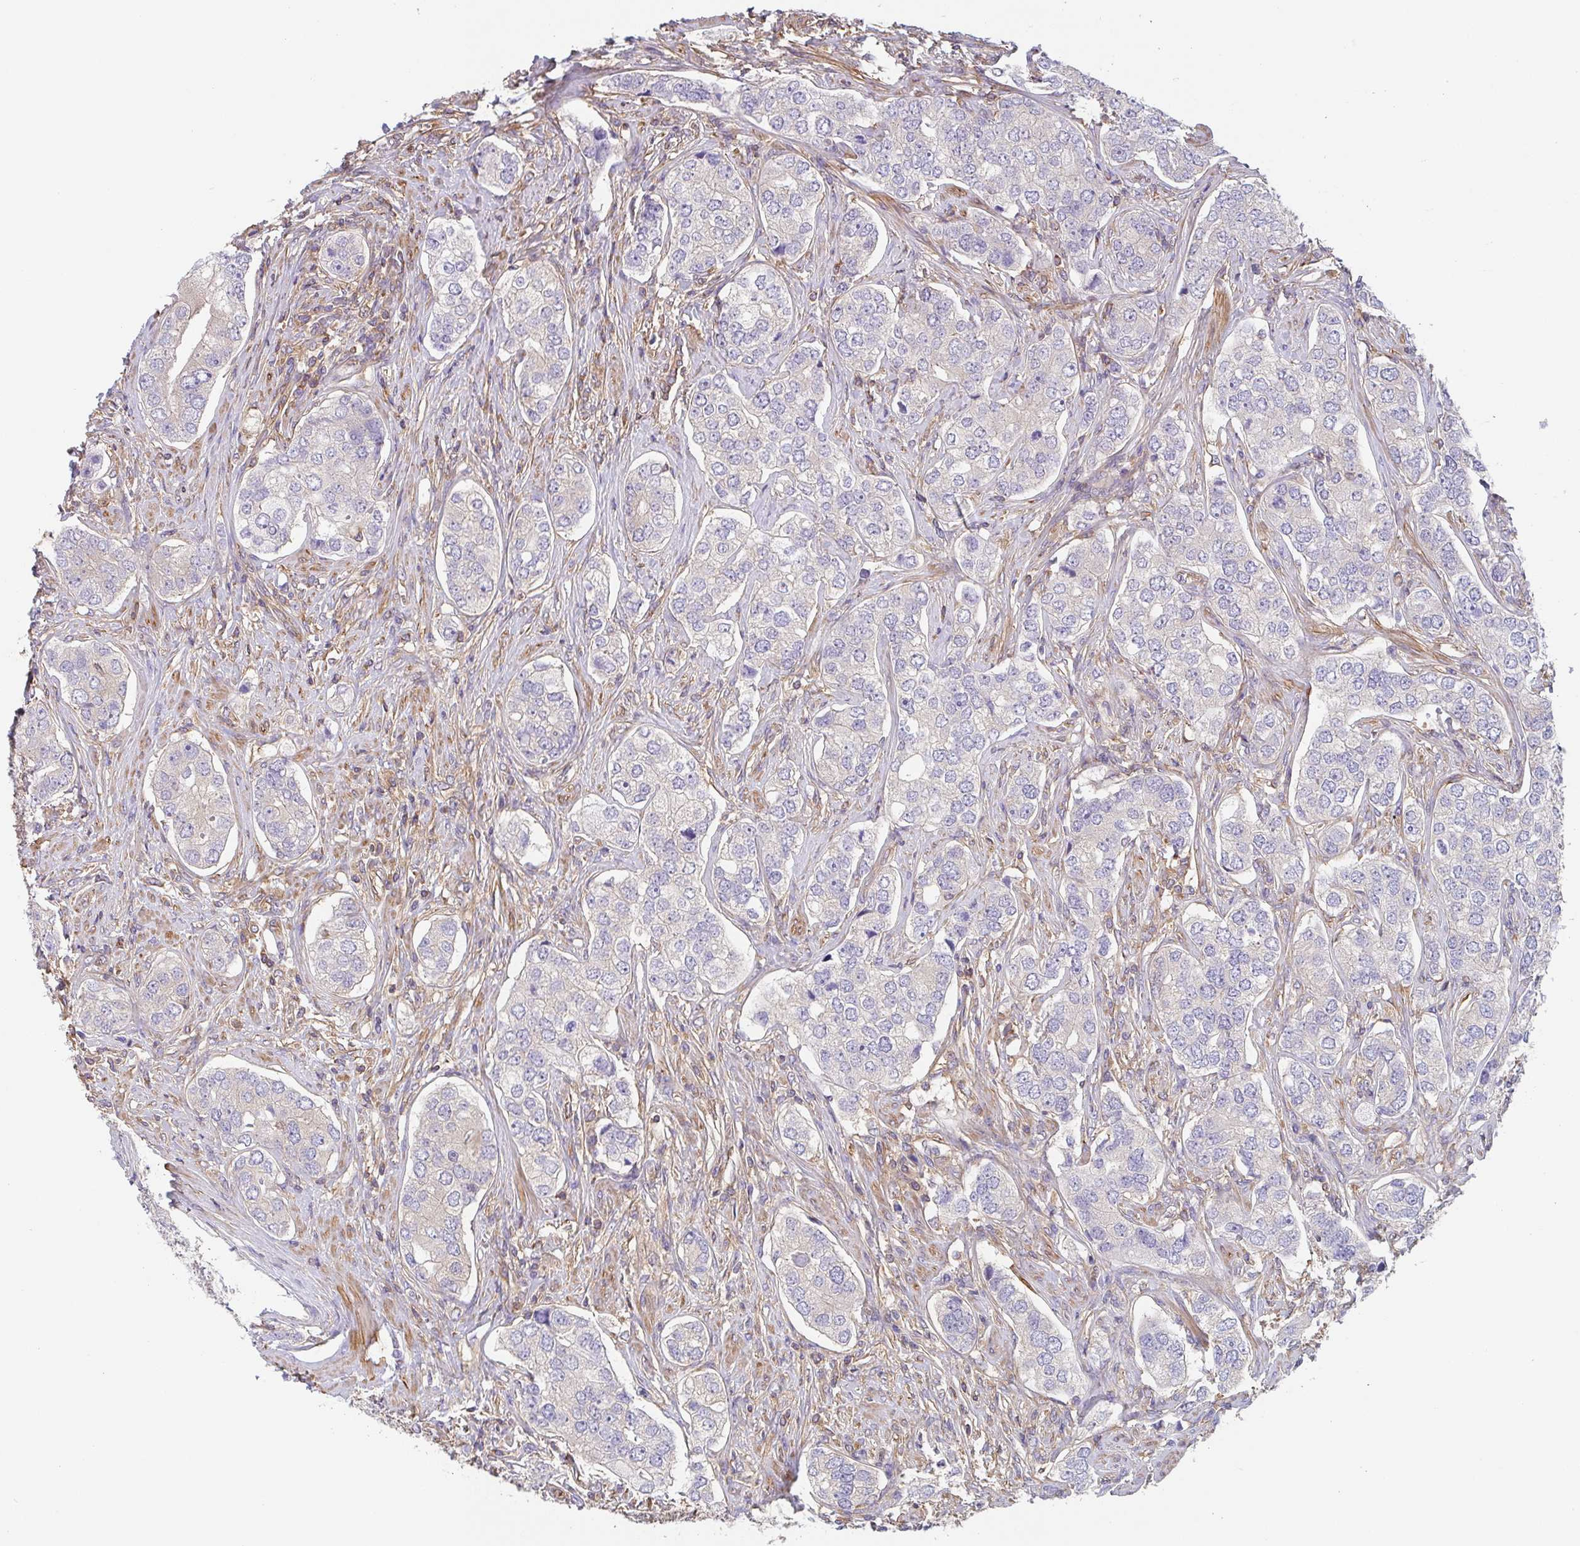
{"staining": {"intensity": "negative", "quantity": "none", "location": "none"}, "tissue": "prostate cancer", "cell_type": "Tumor cells", "image_type": "cancer", "snomed": [{"axis": "morphology", "description": "Adenocarcinoma, High grade"}, {"axis": "topography", "description": "Prostate"}], "caption": "DAB immunohistochemical staining of adenocarcinoma (high-grade) (prostate) displays no significant staining in tumor cells.", "gene": "TMEM229A", "patient": {"sex": "male", "age": 60}}